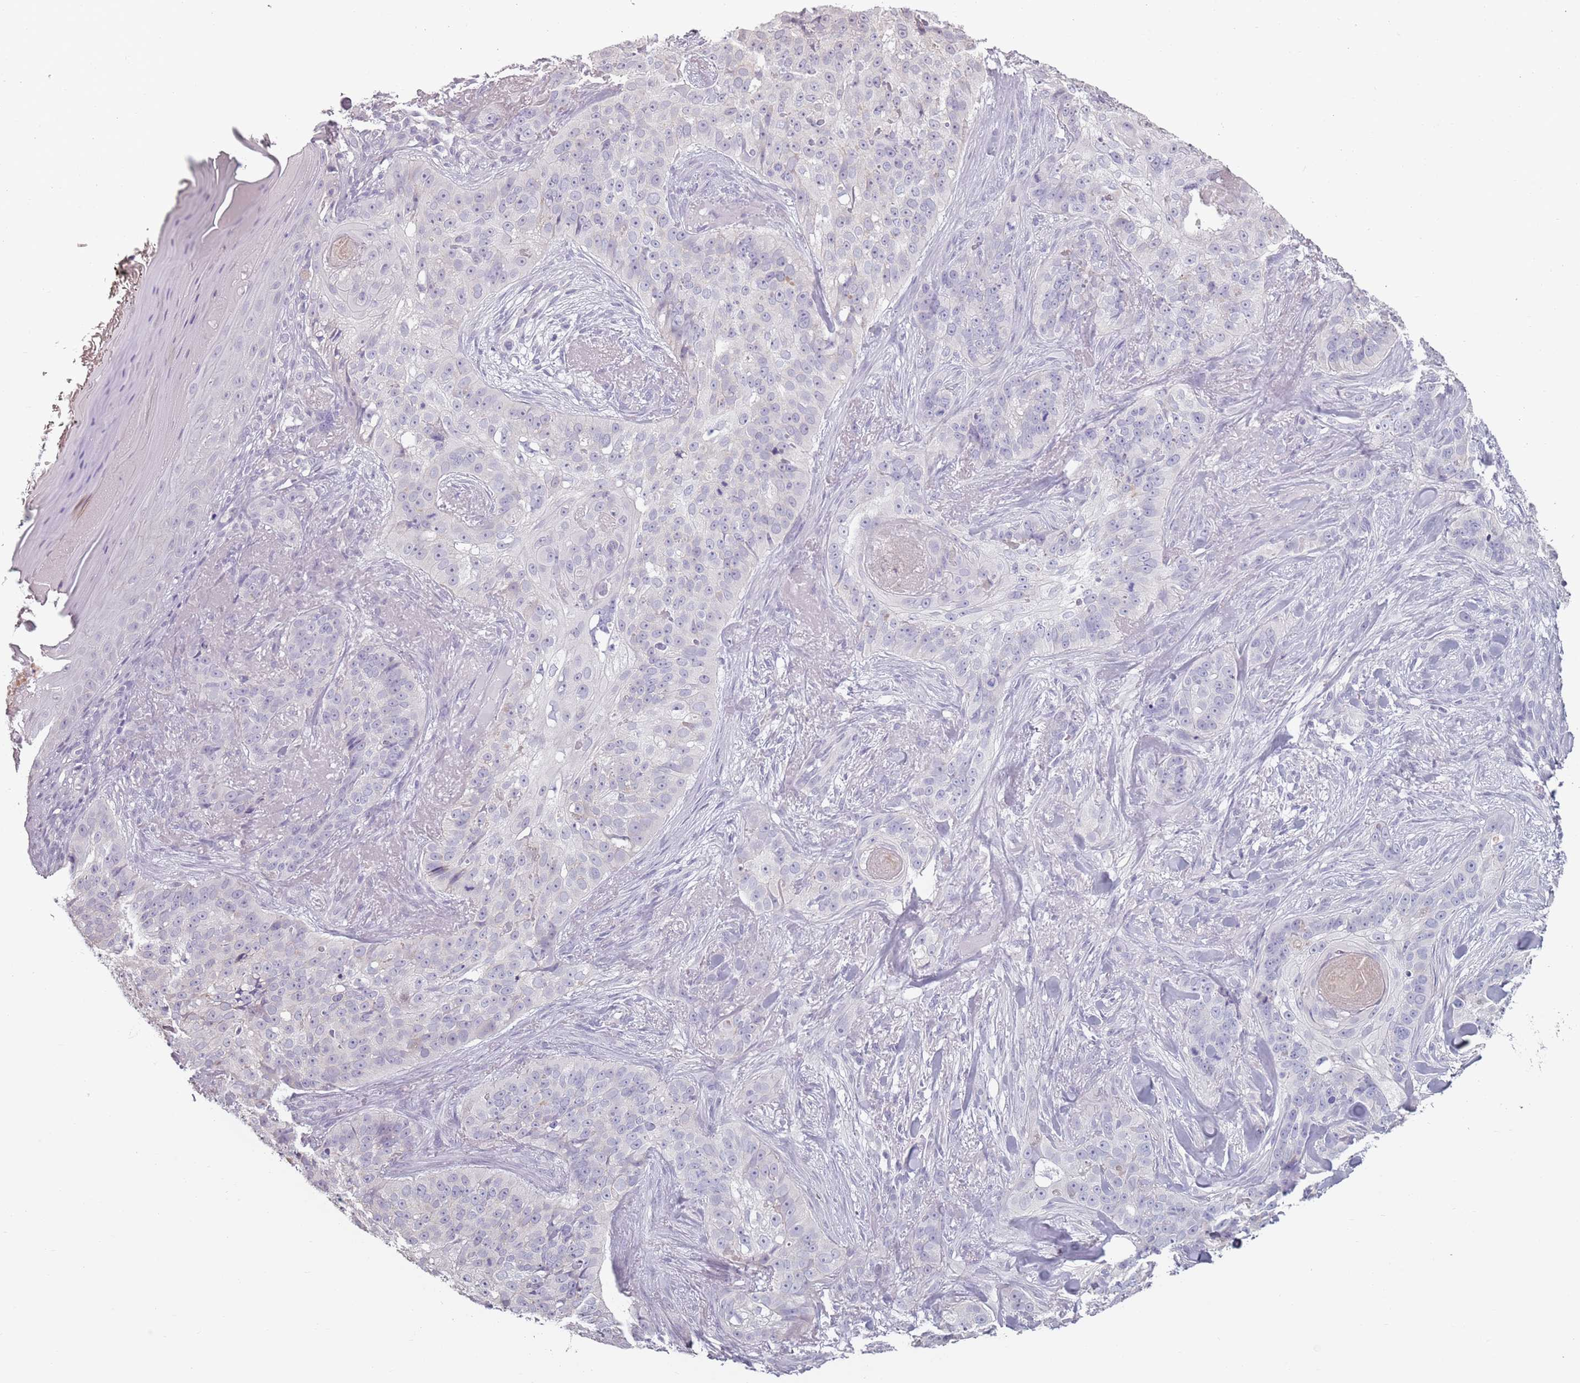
{"staining": {"intensity": "negative", "quantity": "none", "location": "none"}, "tissue": "skin cancer", "cell_type": "Tumor cells", "image_type": "cancer", "snomed": [{"axis": "morphology", "description": "Basal cell carcinoma"}, {"axis": "topography", "description": "Skin"}], "caption": "IHC histopathology image of neoplastic tissue: basal cell carcinoma (skin) stained with DAB (3,3'-diaminobenzidine) exhibits no significant protein expression in tumor cells.", "gene": "PIEZO1", "patient": {"sex": "female", "age": 92}}